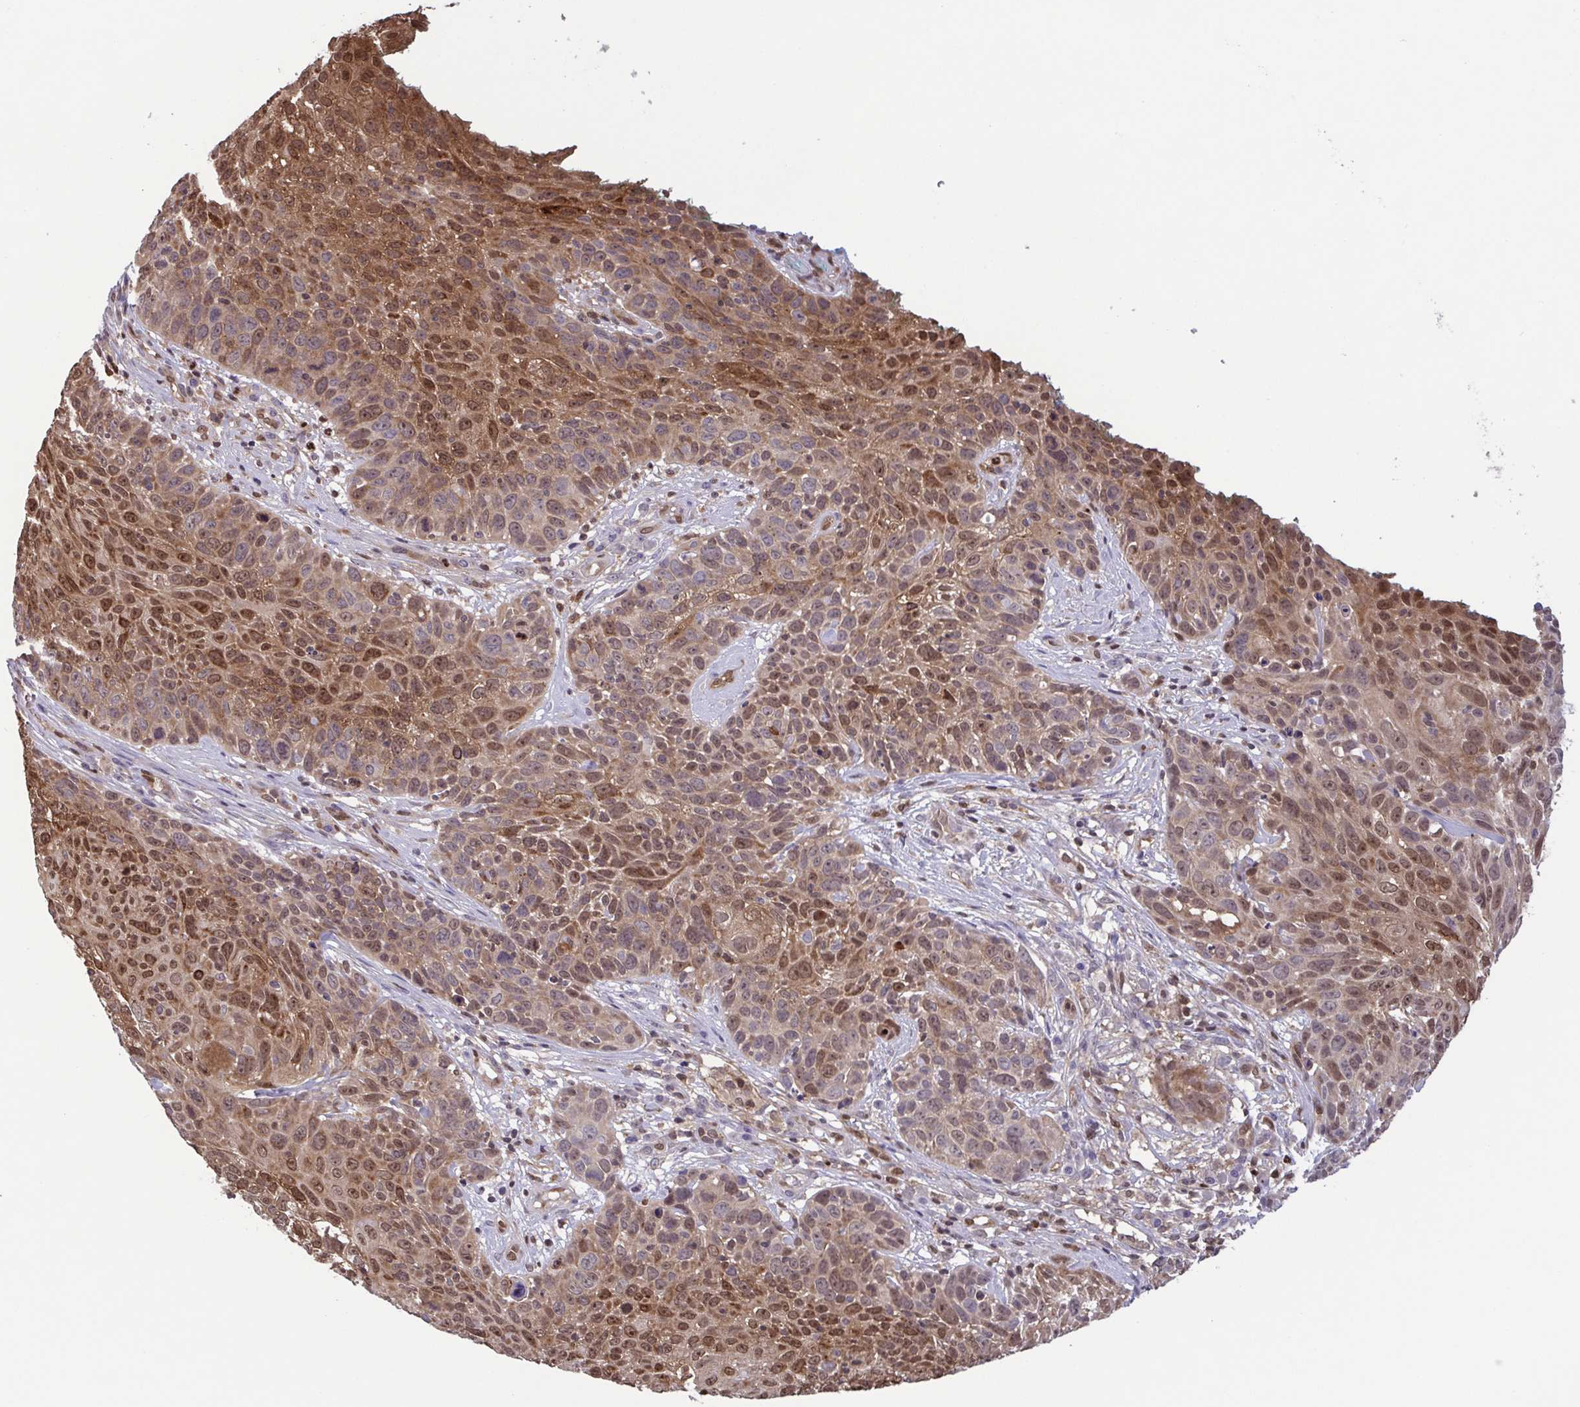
{"staining": {"intensity": "moderate", "quantity": ">75%", "location": "cytoplasmic/membranous,nuclear"}, "tissue": "skin cancer", "cell_type": "Tumor cells", "image_type": "cancer", "snomed": [{"axis": "morphology", "description": "Squamous cell carcinoma, NOS"}, {"axis": "topography", "description": "Skin"}], "caption": "Brown immunohistochemical staining in human skin cancer demonstrates moderate cytoplasmic/membranous and nuclear expression in about >75% of tumor cells.", "gene": "CHMP1B", "patient": {"sex": "male", "age": 92}}